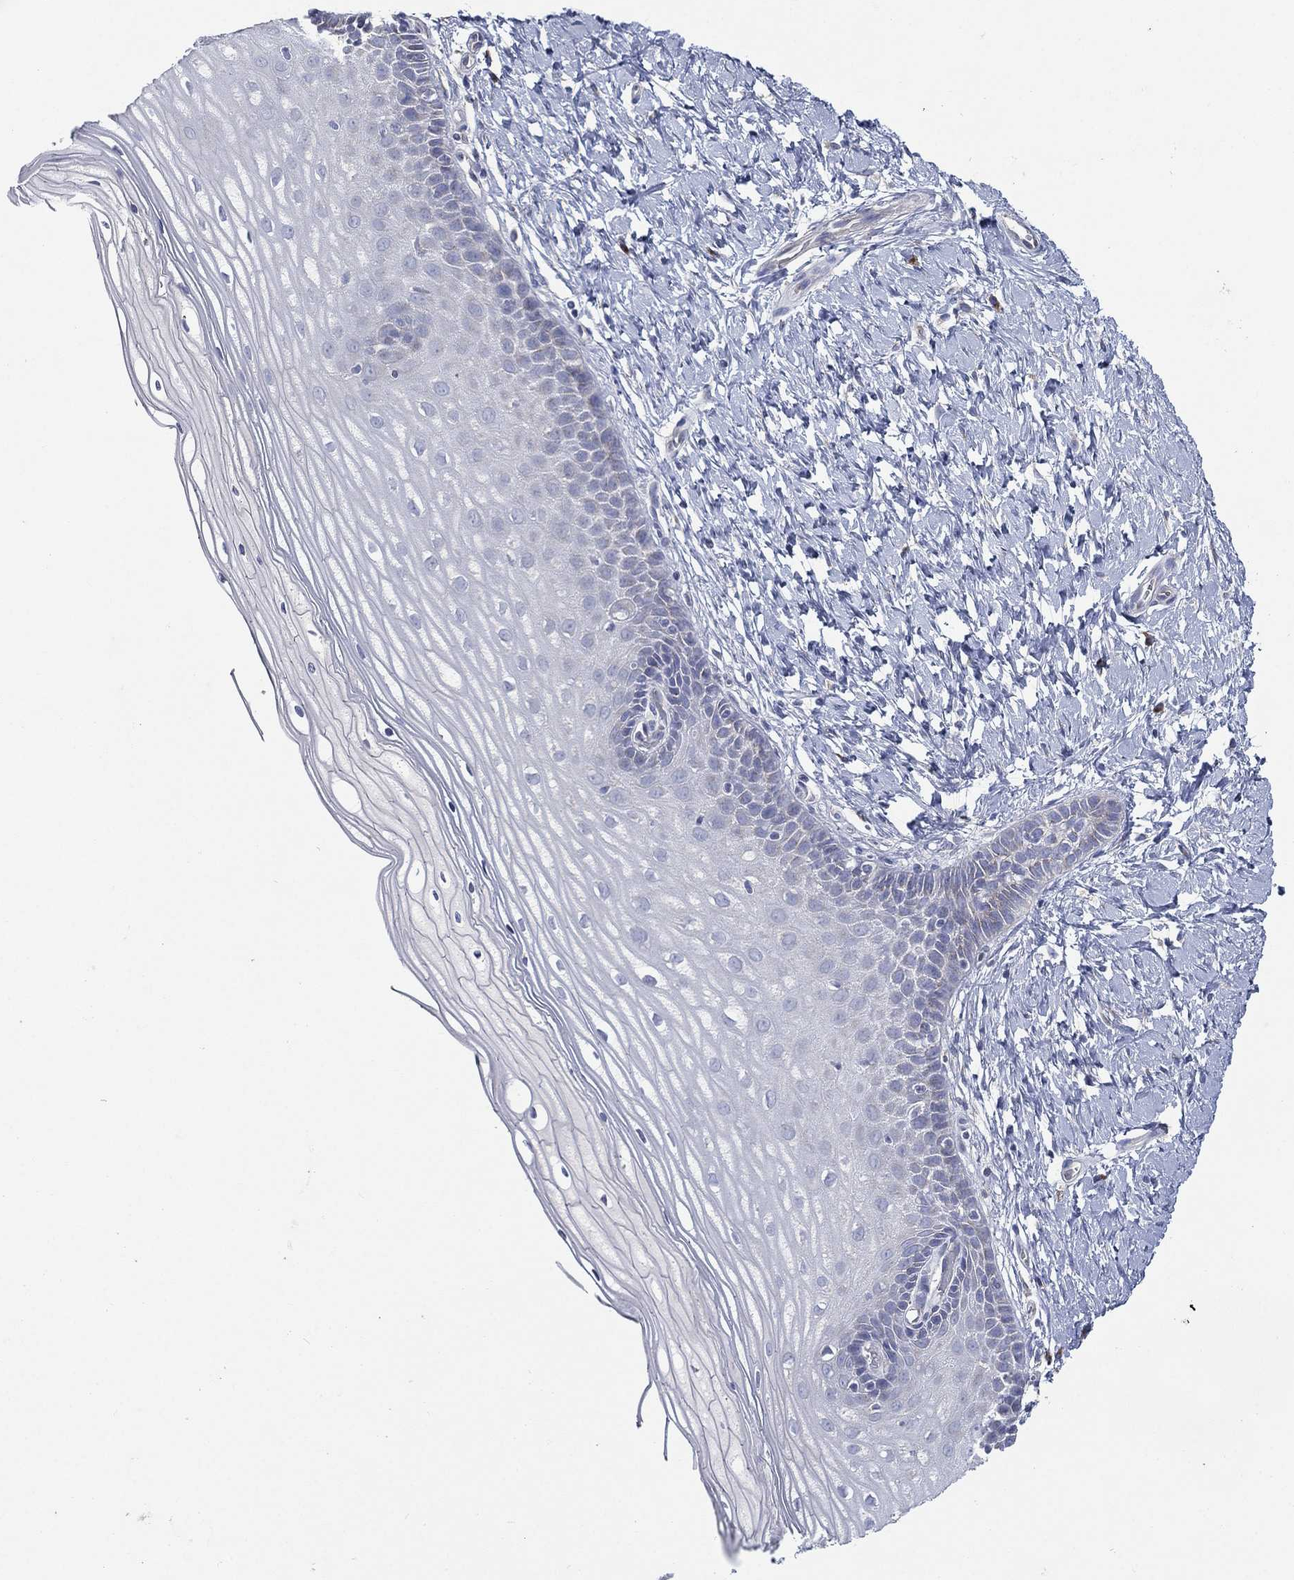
{"staining": {"intensity": "negative", "quantity": "none", "location": "none"}, "tissue": "cervix", "cell_type": "Glandular cells", "image_type": "normal", "snomed": [{"axis": "morphology", "description": "Normal tissue, NOS"}, {"axis": "topography", "description": "Cervix"}], "caption": "This is a photomicrograph of IHC staining of unremarkable cervix, which shows no expression in glandular cells.", "gene": "ATP8A2", "patient": {"sex": "female", "age": 37}}